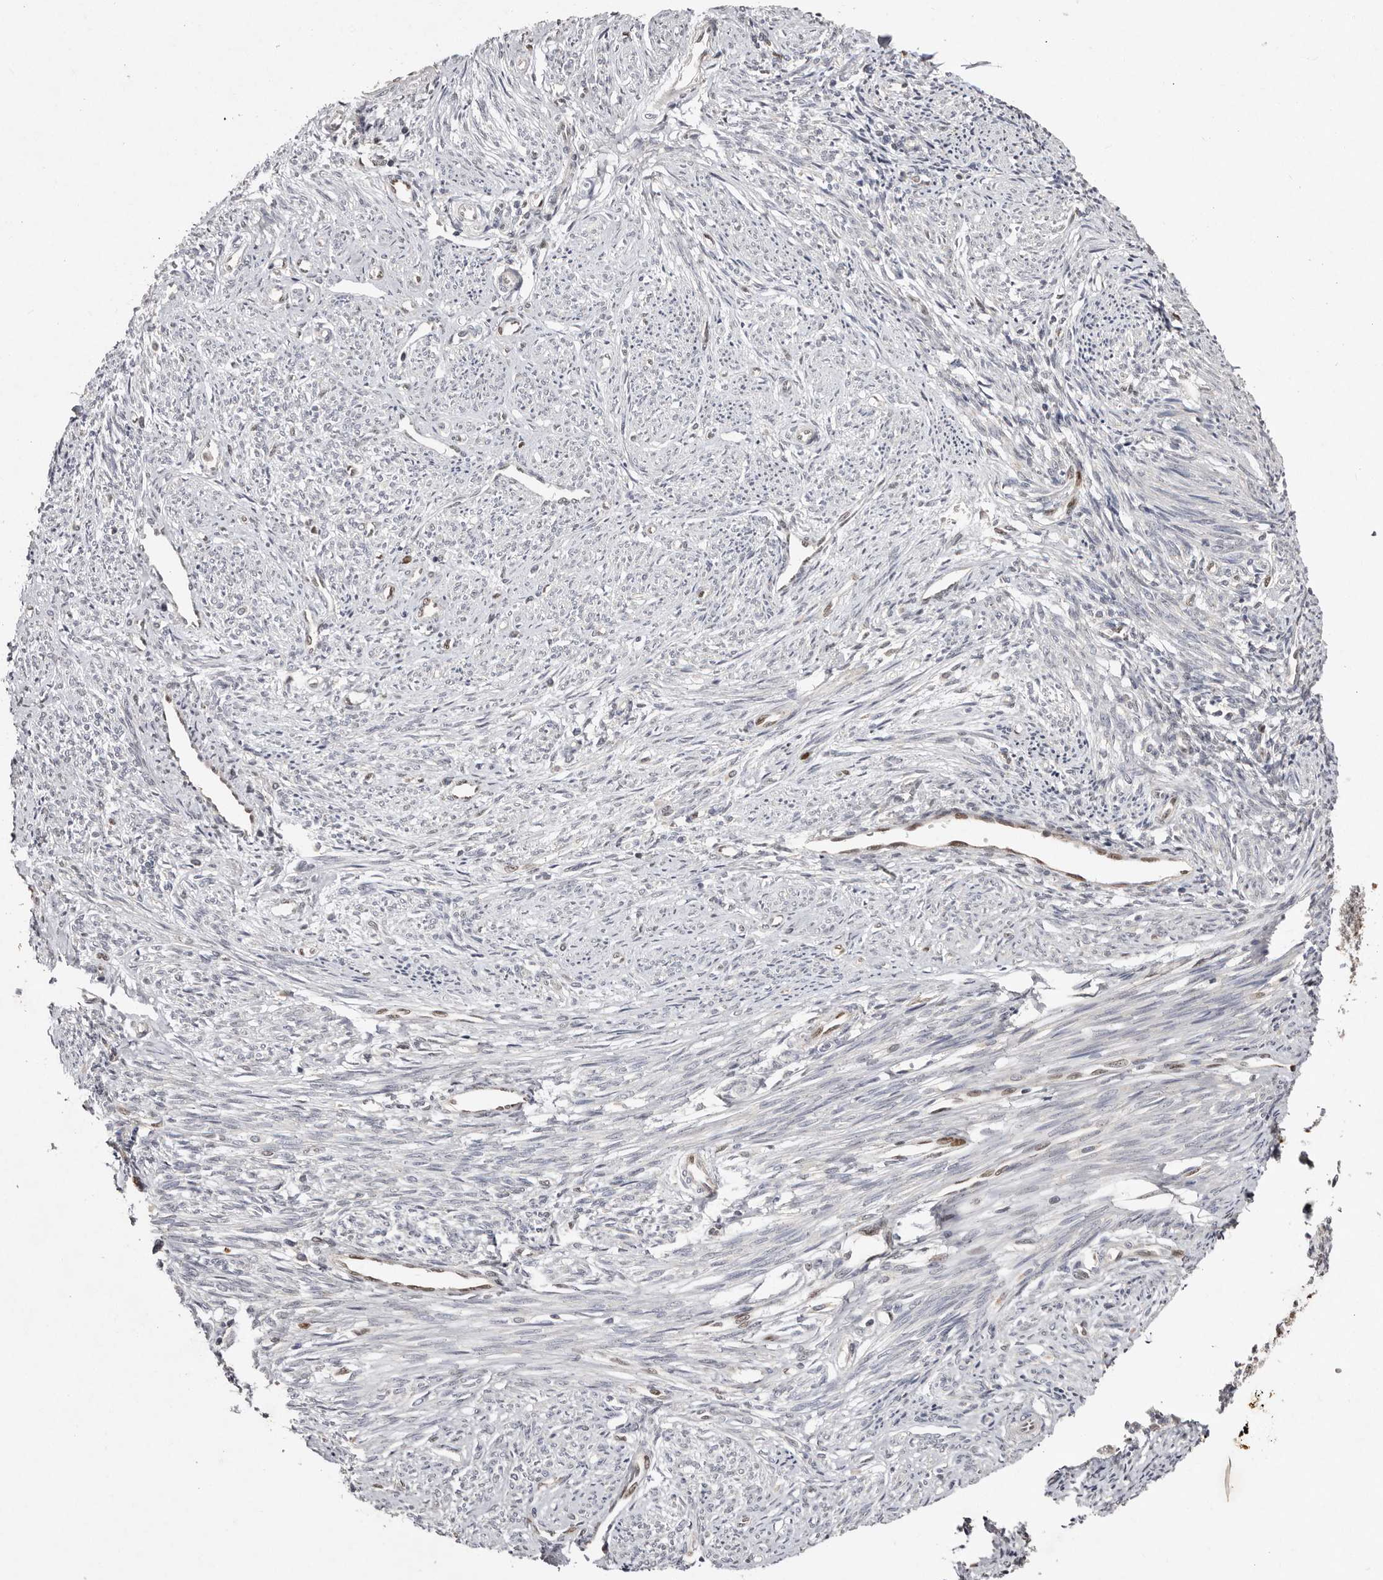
{"staining": {"intensity": "moderate", "quantity": "<25%", "location": "nuclear"}, "tissue": "endometrium", "cell_type": "Cells in endometrial stroma", "image_type": "normal", "snomed": [{"axis": "morphology", "description": "Normal tissue, NOS"}, {"axis": "topography", "description": "Endometrium"}], "caption": "A brown stain highlights moderate nuclear expression of a protein in cells in endometrial stroma of benign endometrium. Nuclei are stained in blue.", "gene": "KLF7", "patient": {"sex": "female", "age": 56}}